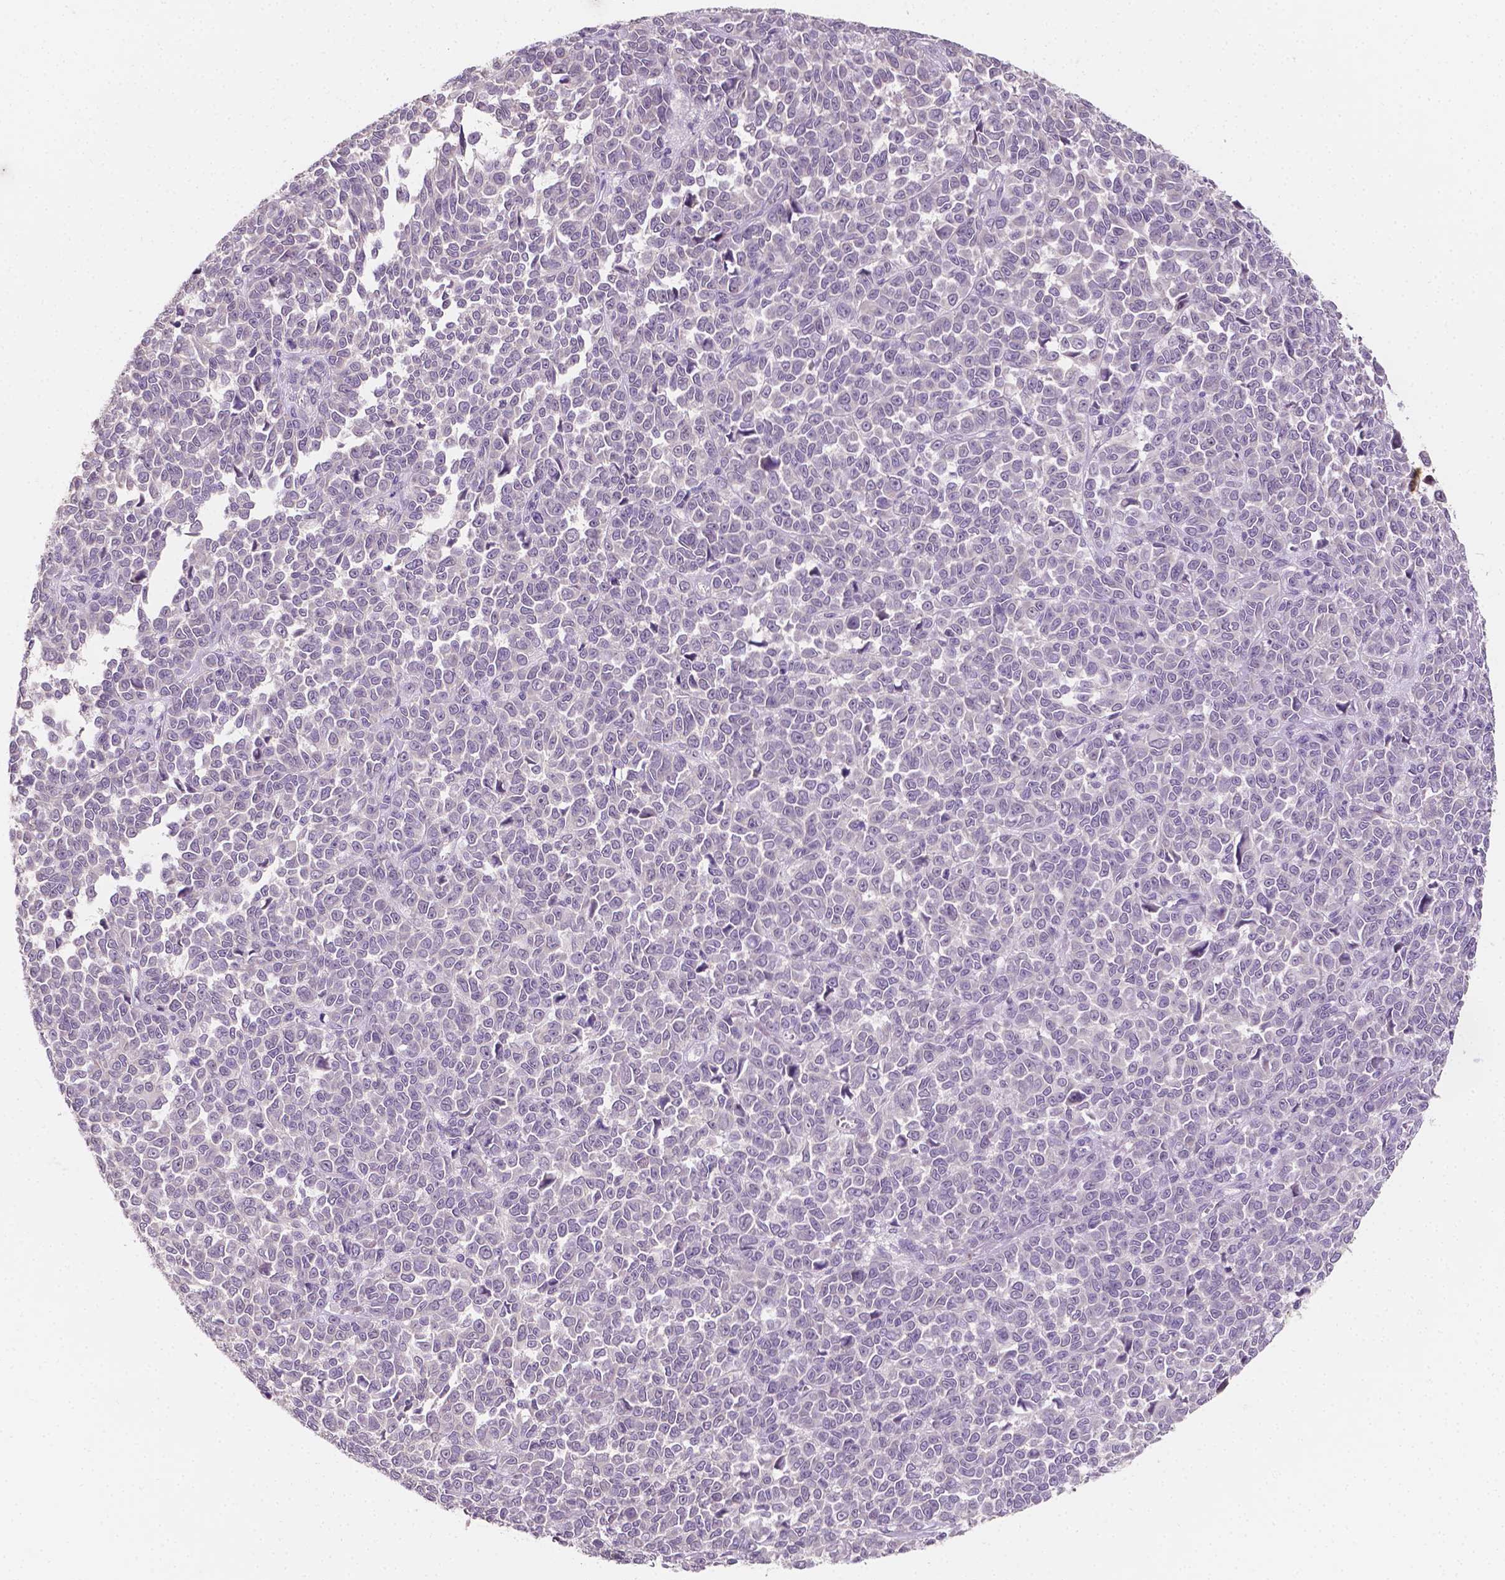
{"staining": {"intensity": "negative", "quantity": "none", "location": "none"}, "tissue": "melanoma", "cell_type": "Tumor cells", "image_type": "cancer", "snomed": [{"axis": "morphology", "description": "Malignant melanoma, NOS"}, {"axis": "topography", "description": "Skin"}], "caption": "Melanoma stained for a protein using immunohistochemistry exhibits no positivity tumor cells.", "gene": "TAL1", "patient": {"sex": "female", "age": 95}}